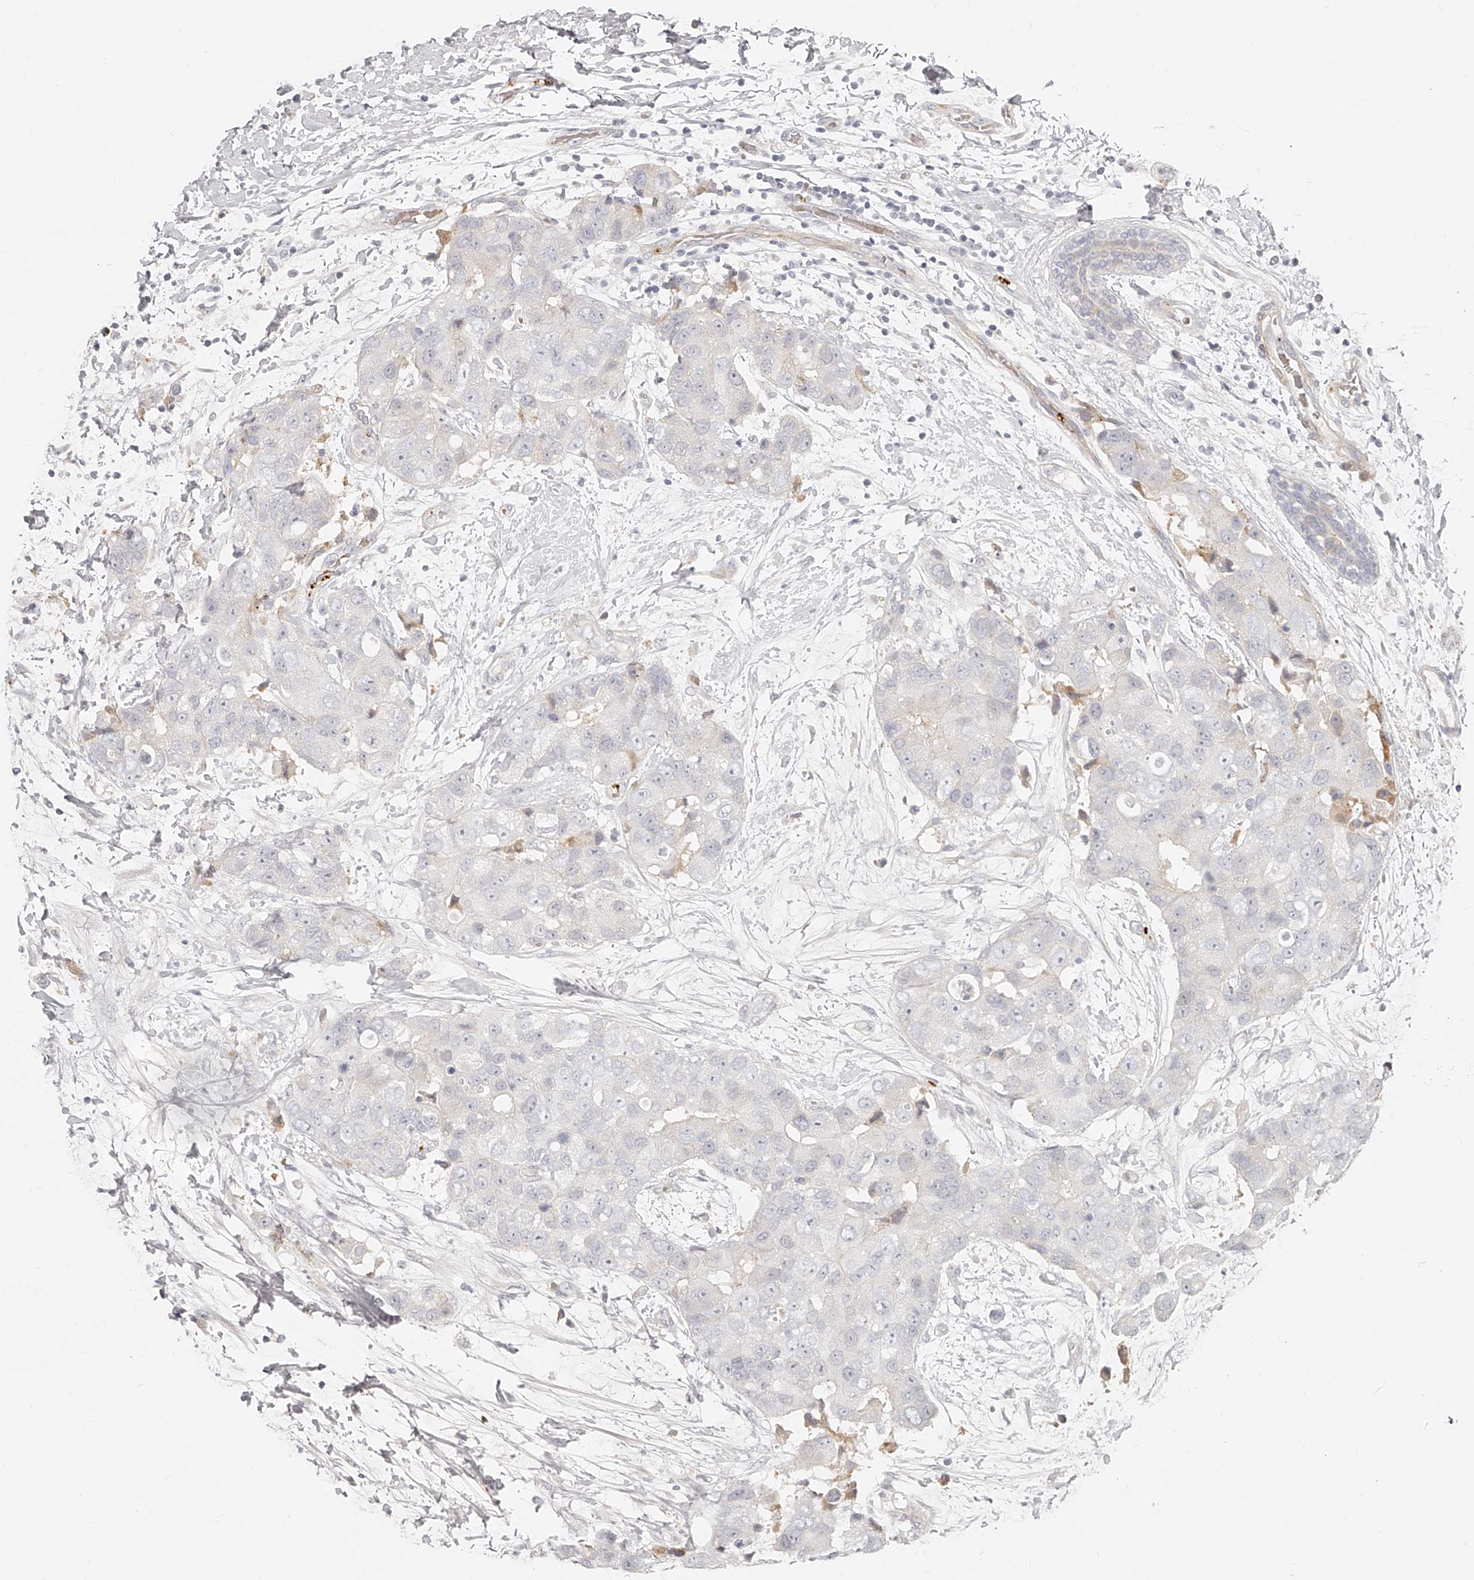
{"staining": {"intensity": "negative", "quantity": "none", "location": "none"}, "tissue": "breast cancer", "cell_type": "Tumor cells", "image_type": "cancer", "snomed": [{"axis": "morphology", "description": "Duct carcinoma"}, {"axis": "topography", "description": "Breast"}], "caption": "Tumor cells are negative for protein expression in human breast cancer (invasive ductal carcinoma). (Brightfield microscopy of DAB (3,3'-diaminobenzidine) immunohistochemistry (IHC) at high magnification).", "gene": "ITGB3", "patient": {"sex": "female", "age": 62}}